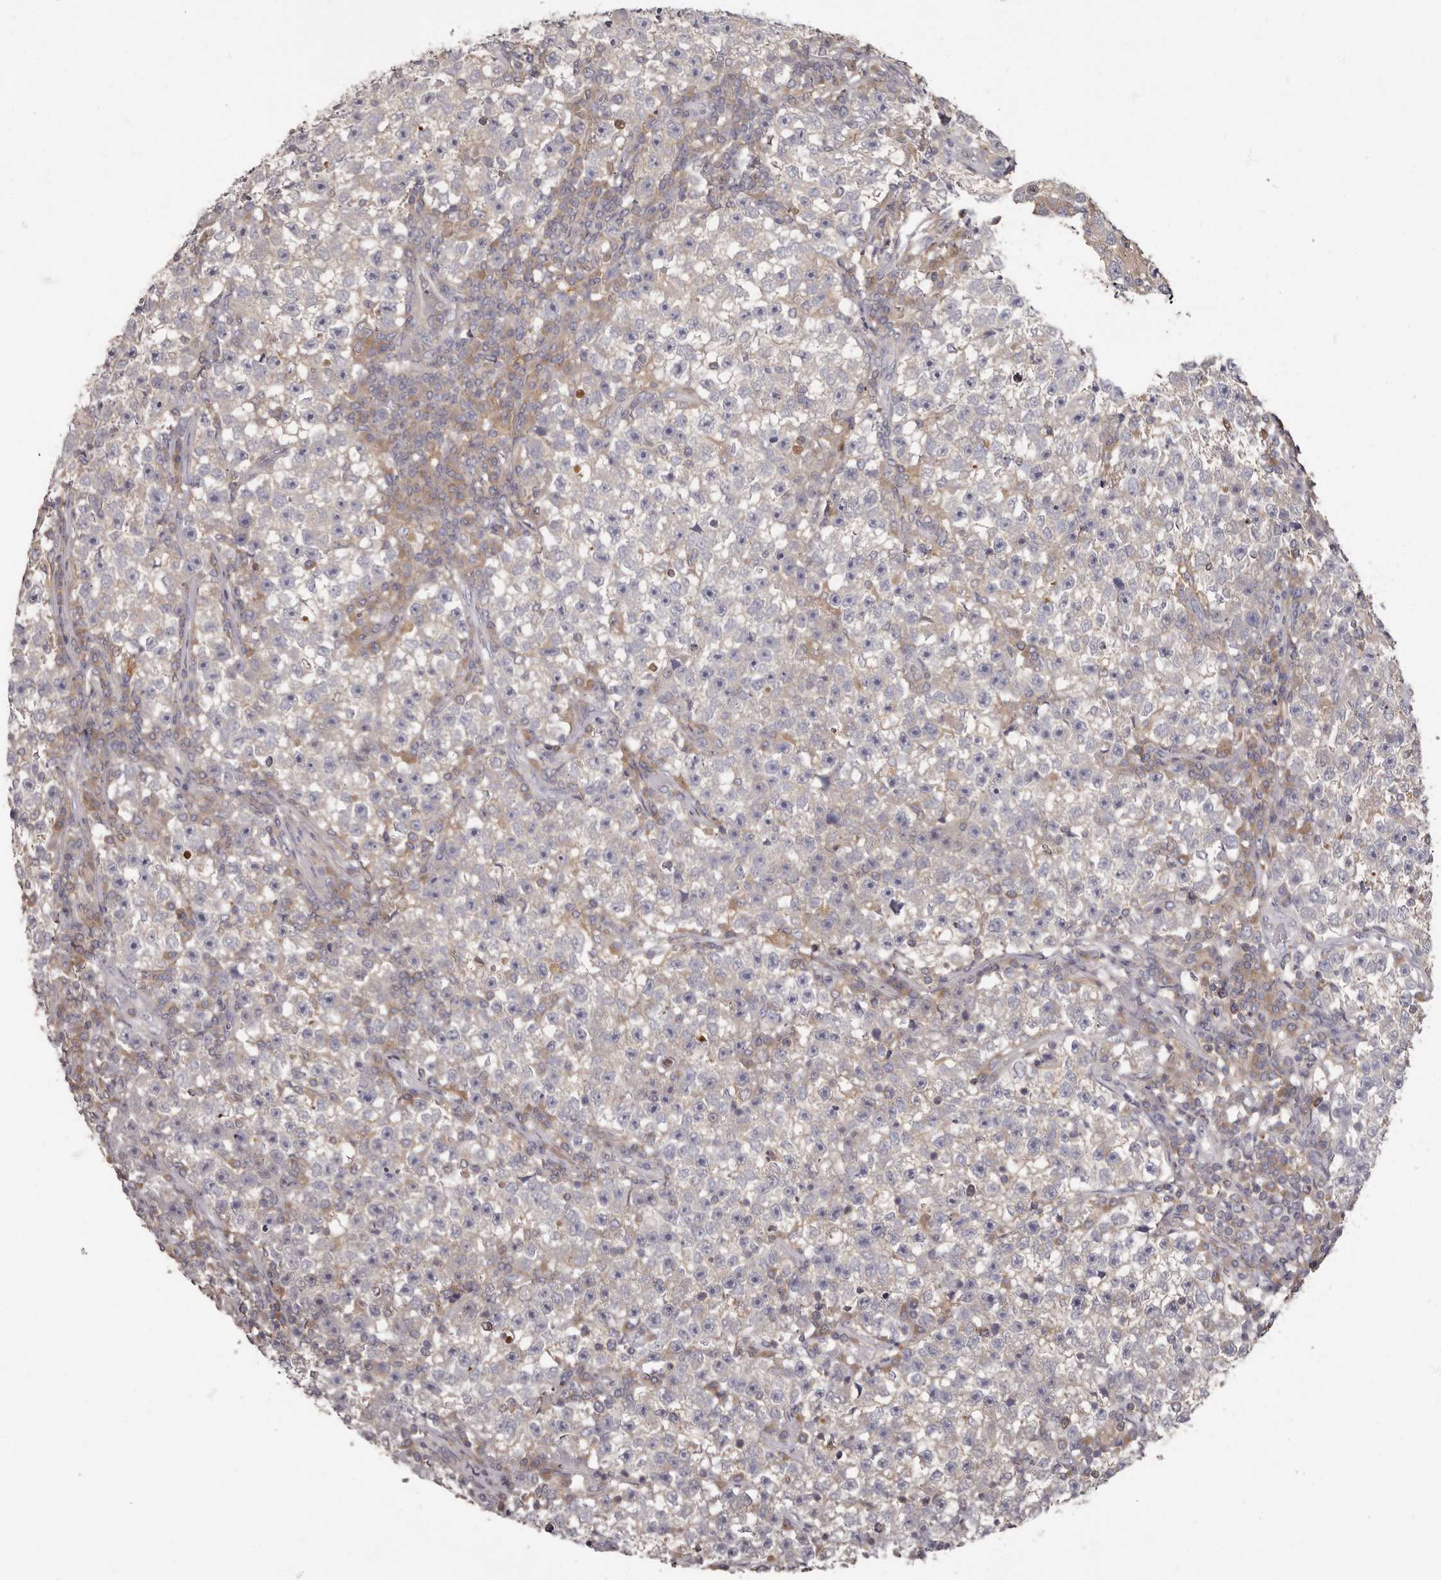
{"staining": {"intensity": "negative", "quantity": "none", "location": "none"}, "tissue": "testis cancer", "cell_type": "Tumor cells", "image_type": "cancer", "snomed": [{"axis": "morphology", "description": "Seminoma, NOS"}, {"axis": "topography", "description": "Testis"}], "caption": "A histopathology image of human testis cancer is negative for staining in tumor cells.", "gene": "APEH", "patient": {"sex": "male", "age": 22}}